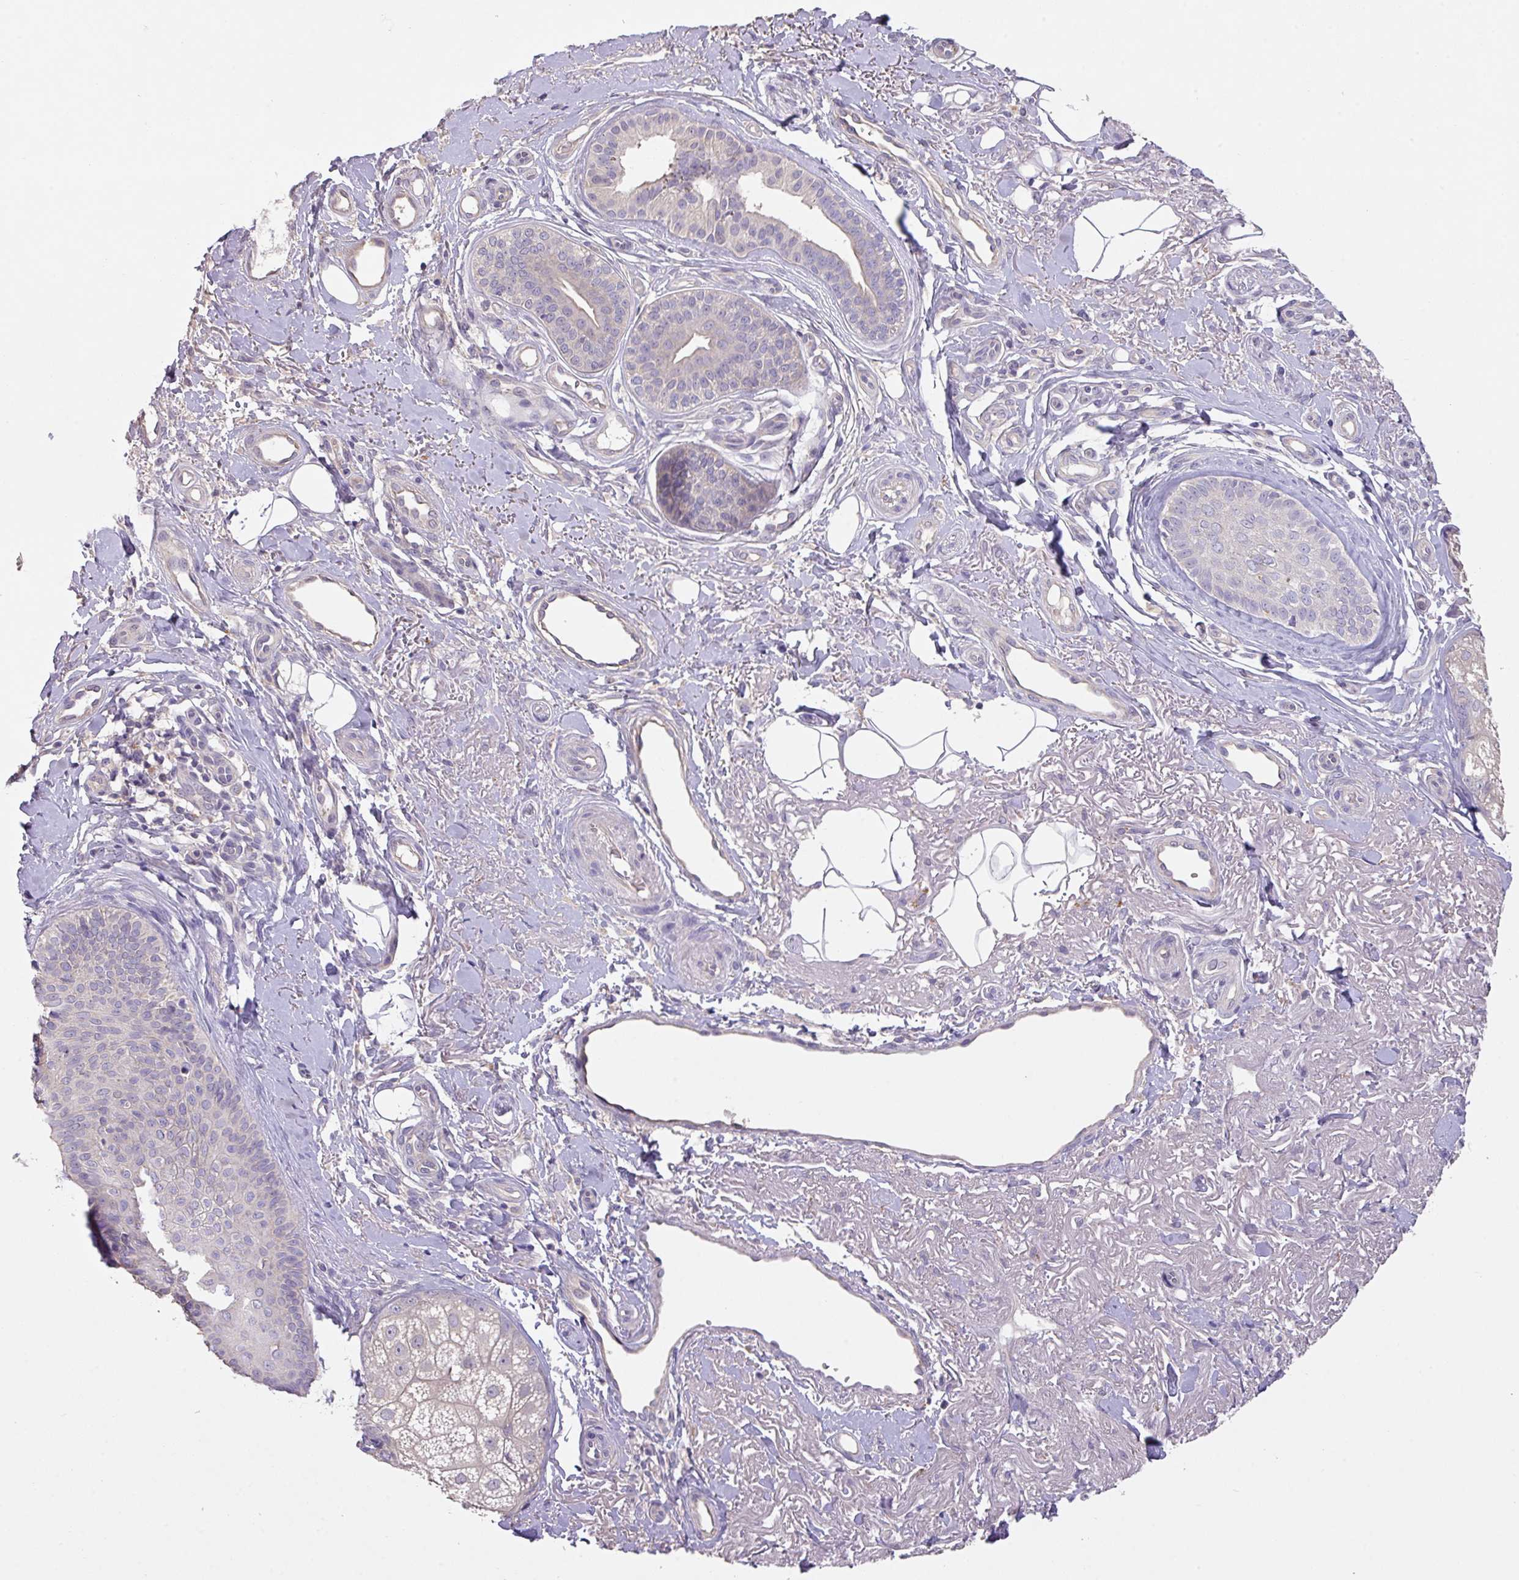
{"staining": {"intensity": "negative", "quantity": "none", "location": "none"}, "tissue": "skin cancer", "cell_type": "Tumor cells", "image_type": "cancer", "snomed": [{"axis": "morphology", "description": "Squamous cell carcinoma, NOS"}, {"axis": "topography", "description": "Skin"}], "caption": "This image is of squamous cell carcinoma (skin) stained with immunohistochemistry to label a protein in brown with the nuclei are counter-stained blue. There is no staining in tumor cells.", "gene": "PRADC1", "patient": {"sex": "male", "age": 86}}